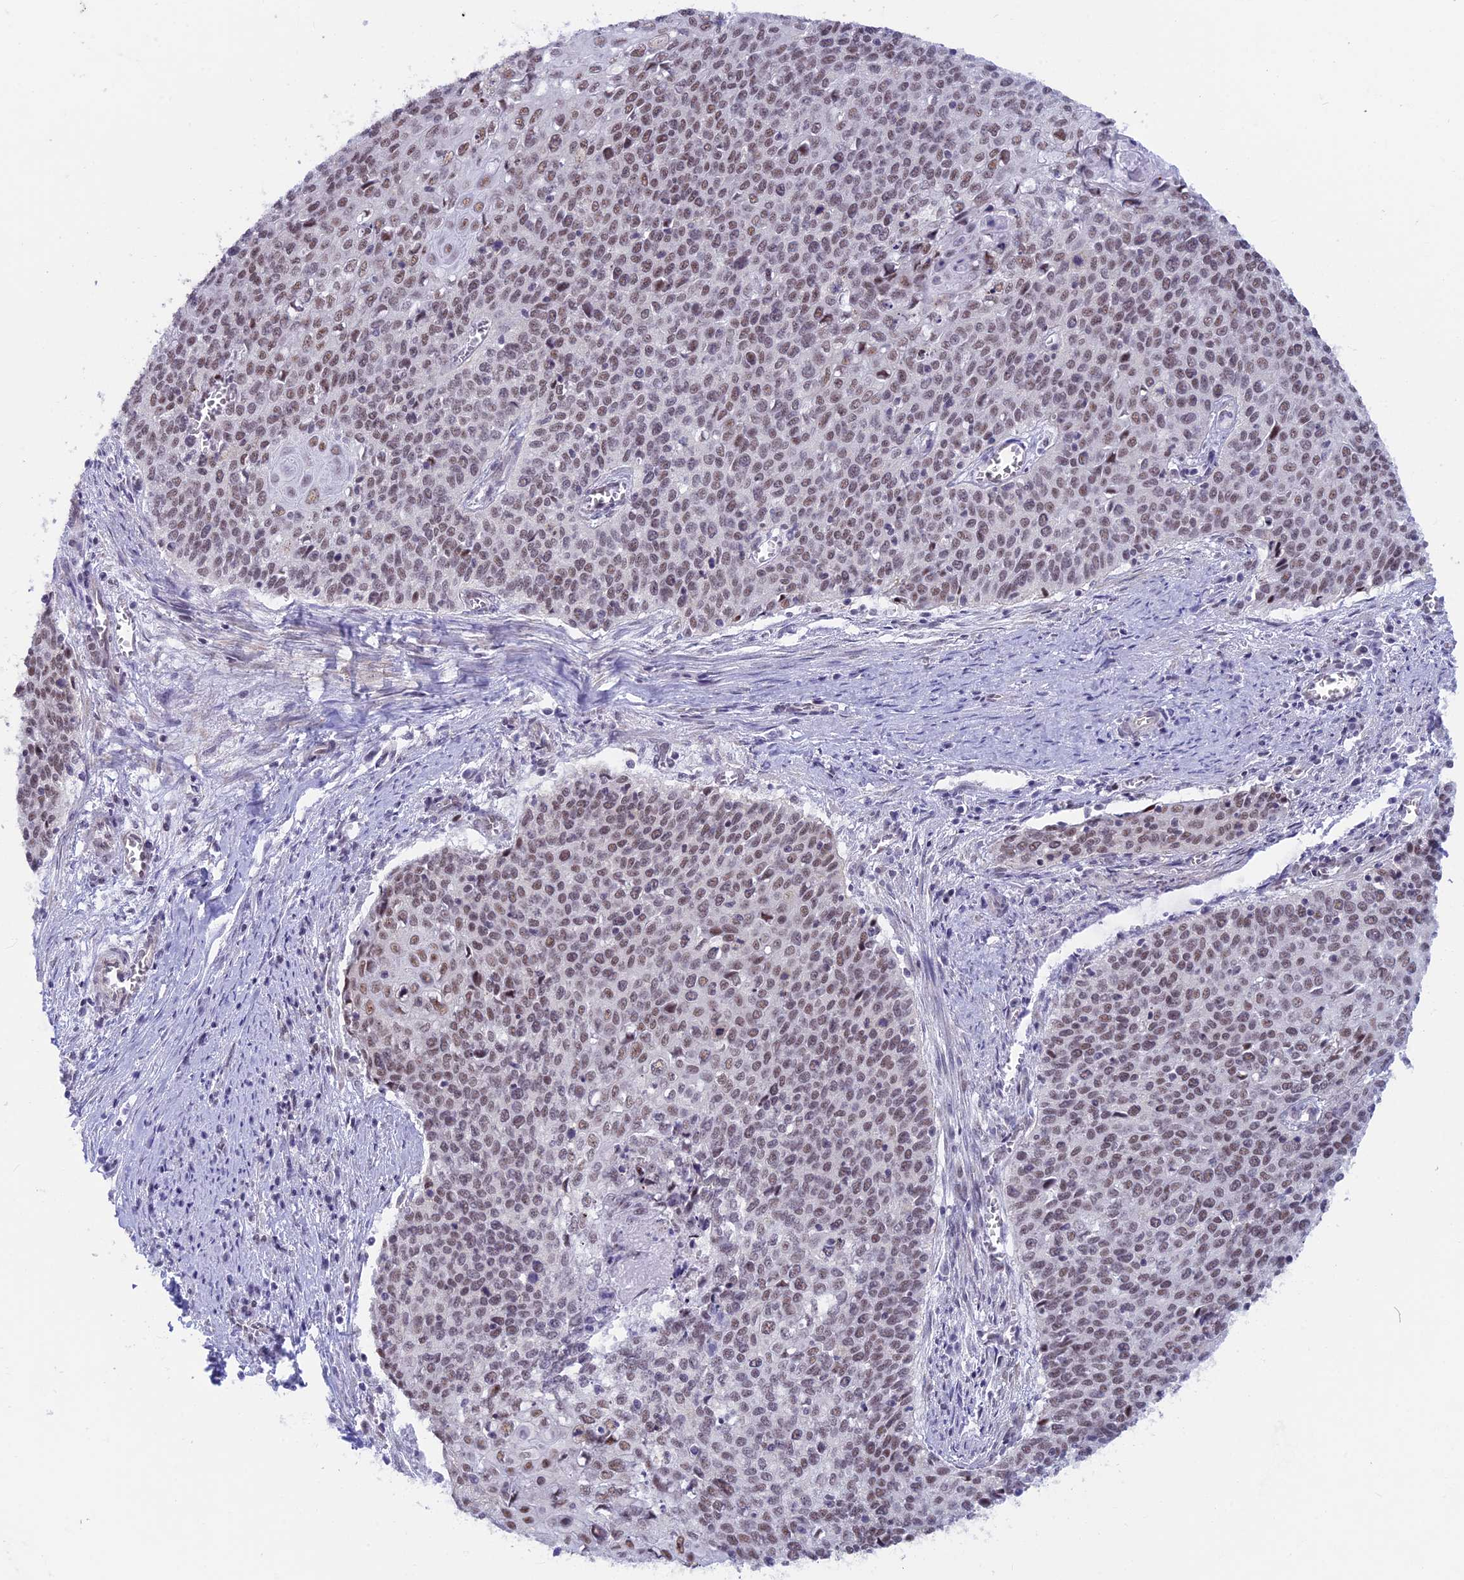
{"staining": {"intensity": "moderate", "quantity": ">75%", "location": "nuclear"}, "tissue": "cervical cancer", "cell_type": "Tumor cells", "image_type": "cancer", "snomed": [{"axis": "morphology", "description": "Squamous cell carcinoma, NOS"}, {"axis": "topography", "description": "Cervix"}], "caption": "Tumor cells demonstrate medium levels of moderate nuclear expression in about >75% of cells in squamous cell carcinoma (cervical). (DAB (3,3'-diaminobenzidine) = brown stain, brightfield microscopy at high magnification).", "gene": "SRSF5", "patient": {"sex": "female", "age": 39}}